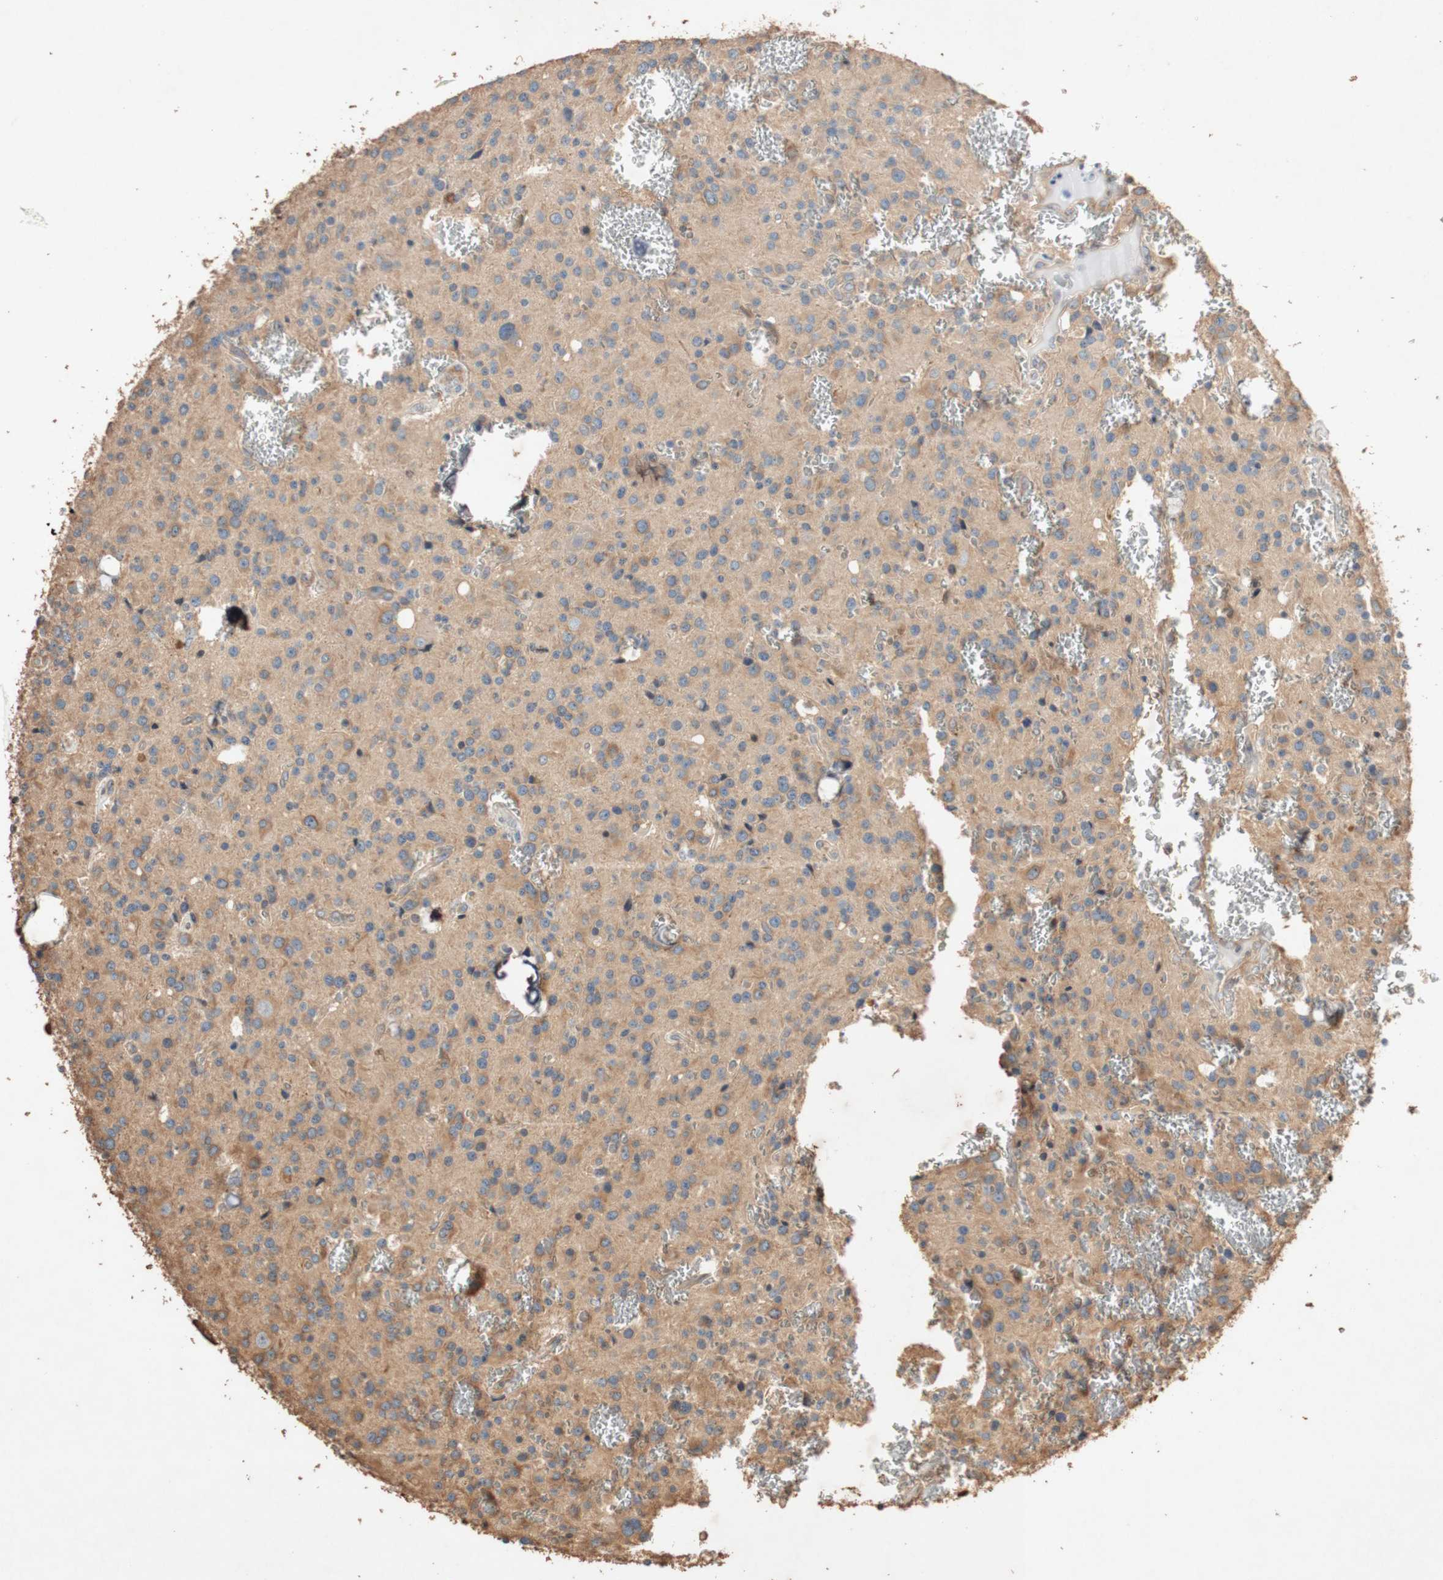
{"staining": {"intensity": "moderate", "quantity": "25%-75%", "location": "cytoplasmic/membranous"}, "tissue": "glioma", "cell_type": "Tumor cells", "image_type": "cancer", "snomed": [{"axis": "morphology", "description": "Glioma, malignant, Low grade"}, {"axis": "topography", "description": "Brain"}], "caption": "An image of human glioma stained for a protein displays moderate cytoplasmic/membranous brown staining in tumor cells.", "gene": "TUBB", "patient": {"sex": "male", "age": 58}}